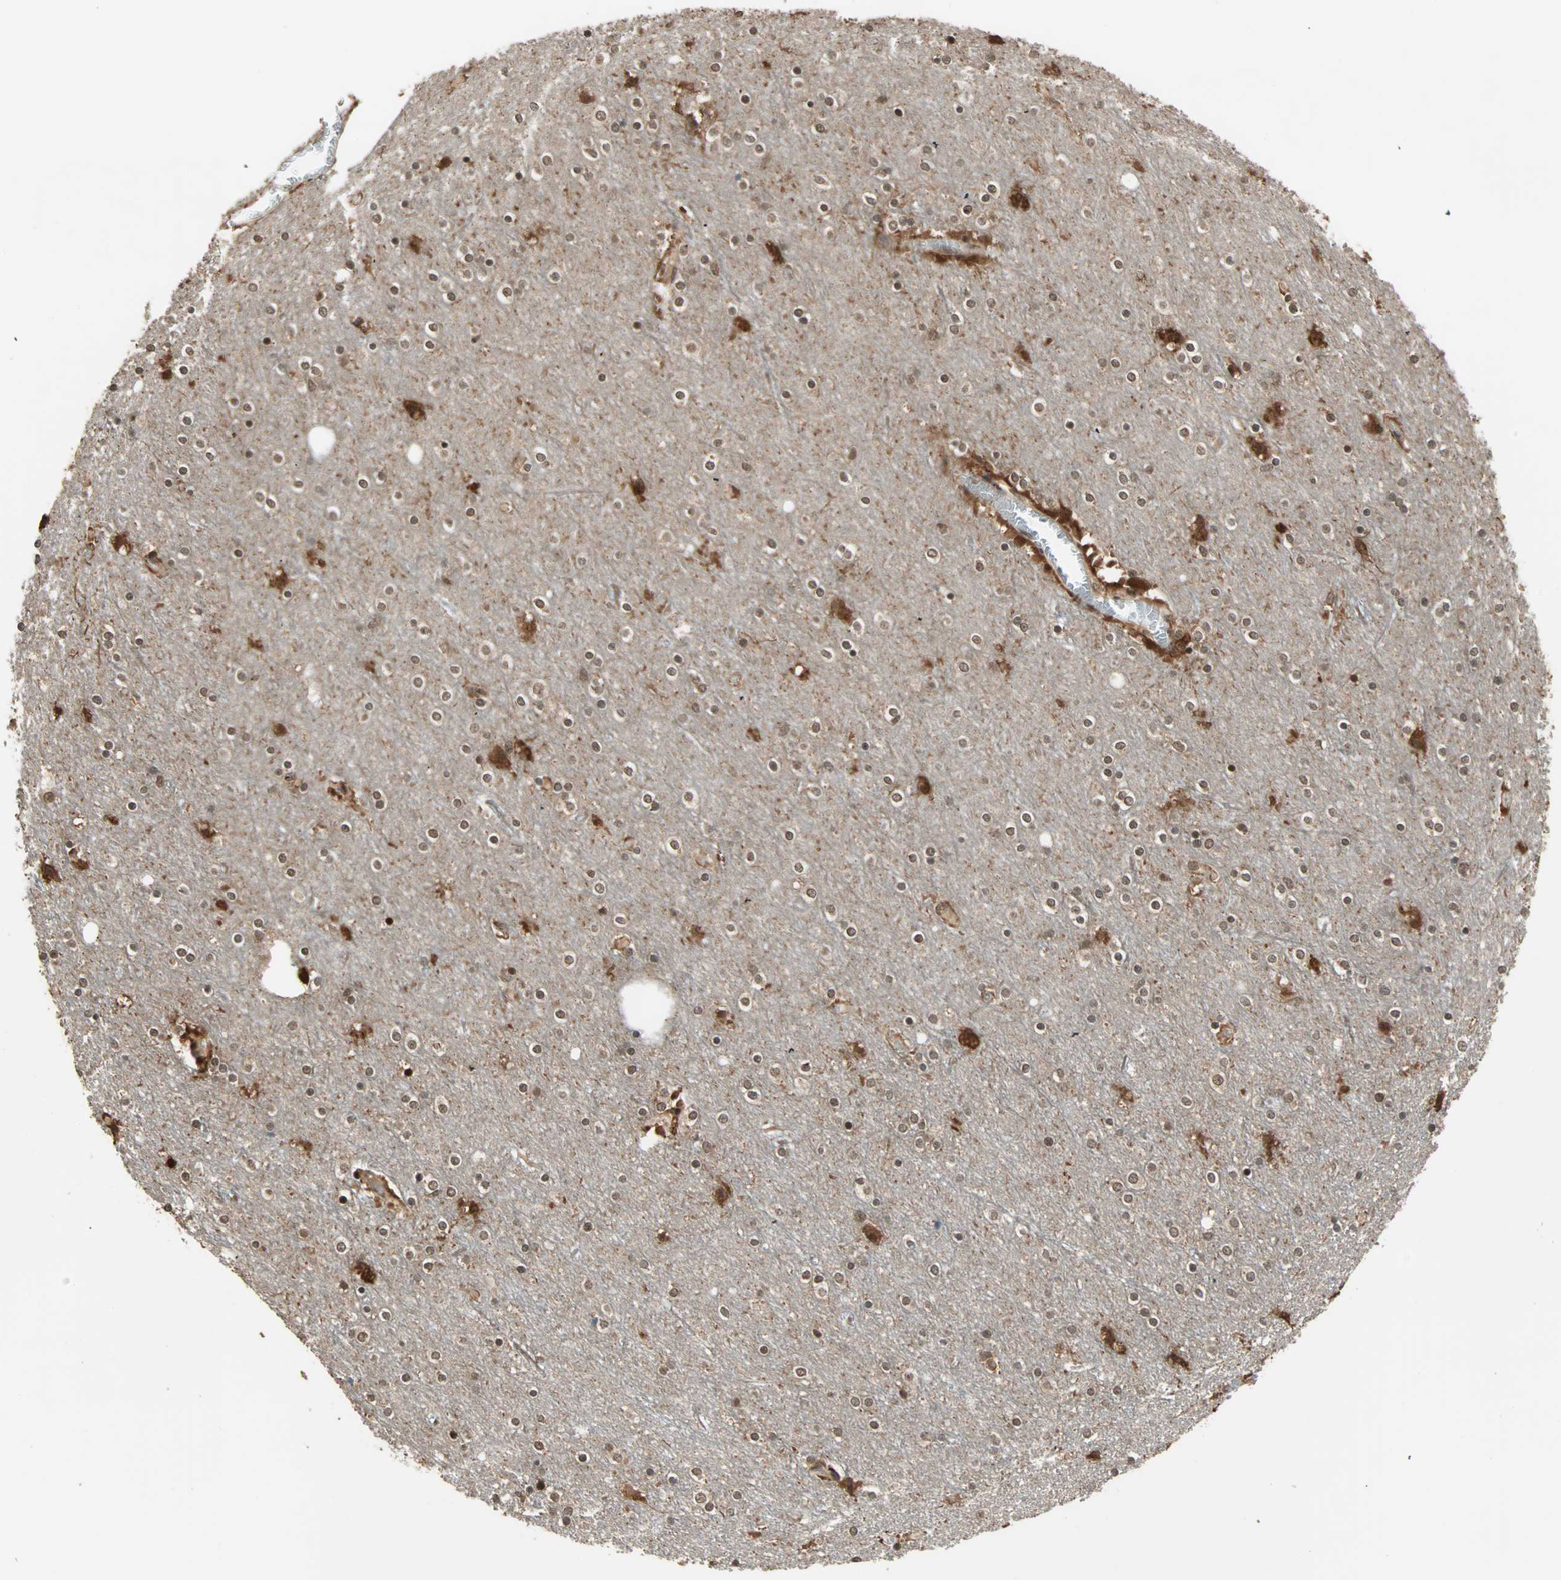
{"staining": {"intensity": "moderate", "quantity": ">75%", "location": "cytoplasmic/membranous"}, "tissue": "cerebral cortex", "cell_type": "Endothelial cells", "image_type": "normal", "snomed": [{"axis": "morphology", "description": "Normal tissue, NOS"}, {"axis": "topography", "description": "Cerebral cortex"}], "caption": "Immunohistochemical staining of benign cerebral cortex displays medium levels of moderate cytoplasmic/membranous expression in about >75% of endothelial cells. (DAB IHC with brightfield microscopy, high magnification).", "gene": "ZNF44", "patient": {"sex": "female", "age": 54}}